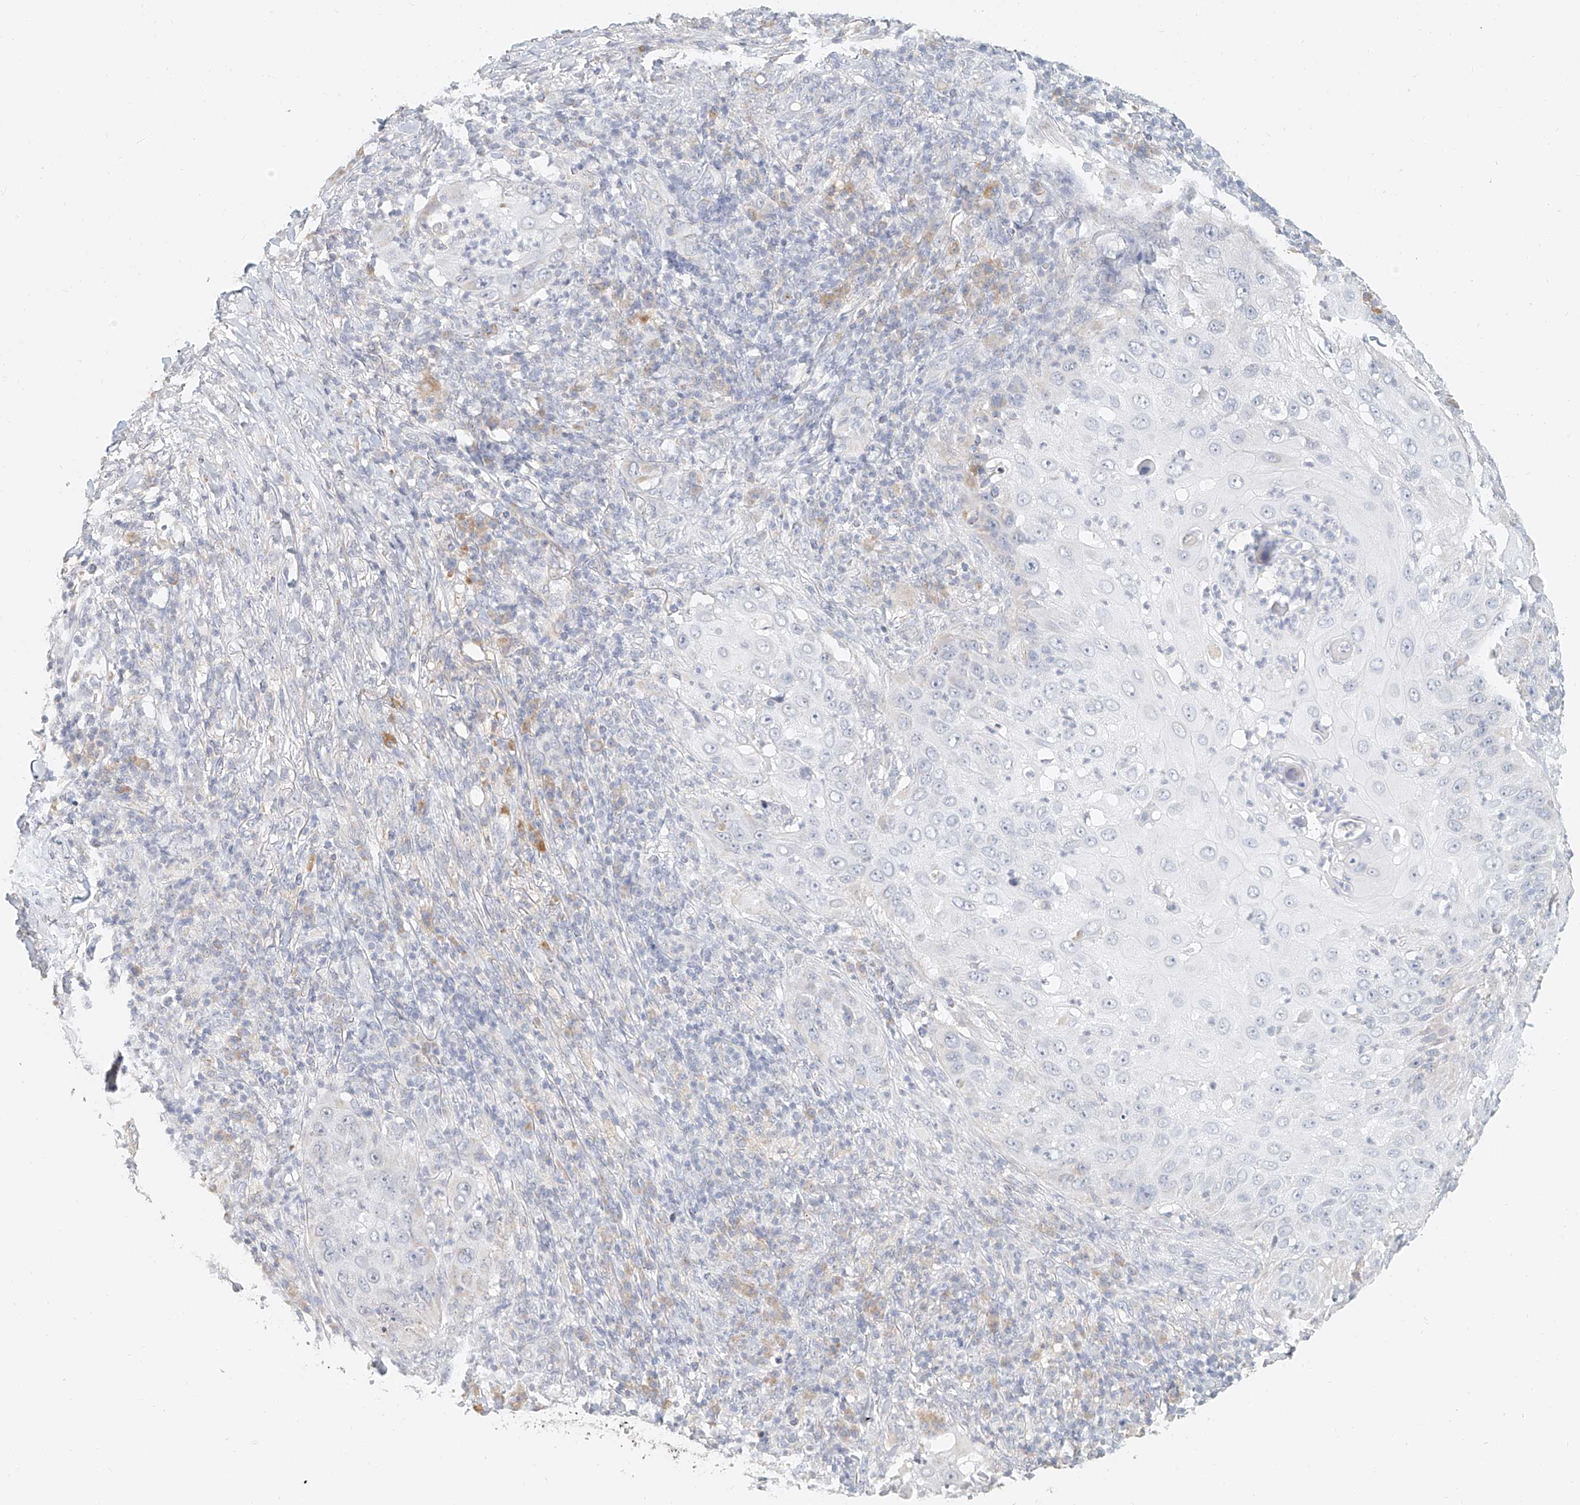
{"staining": {"intensity": "negative", "quantity": "none", "location": "none"}, "tissue": "skin cancer", "cell_type": "Tumor cells", "image_type": "cancer", "snomed": [{"axis": "morphology", "description": "Squamous cell carcinoma, NOS"}, {"axis": "topography", "description": "Skin"}], "caption": "Immunohistochemistry (IHC) photomicrograph of human skin cancer (squamous cell carcinoma) stained for a protein (brown), which reveals no positivity in tumor cells.", "gene": "CXorf58", "patient": {"sex": "female", "age": 44}}